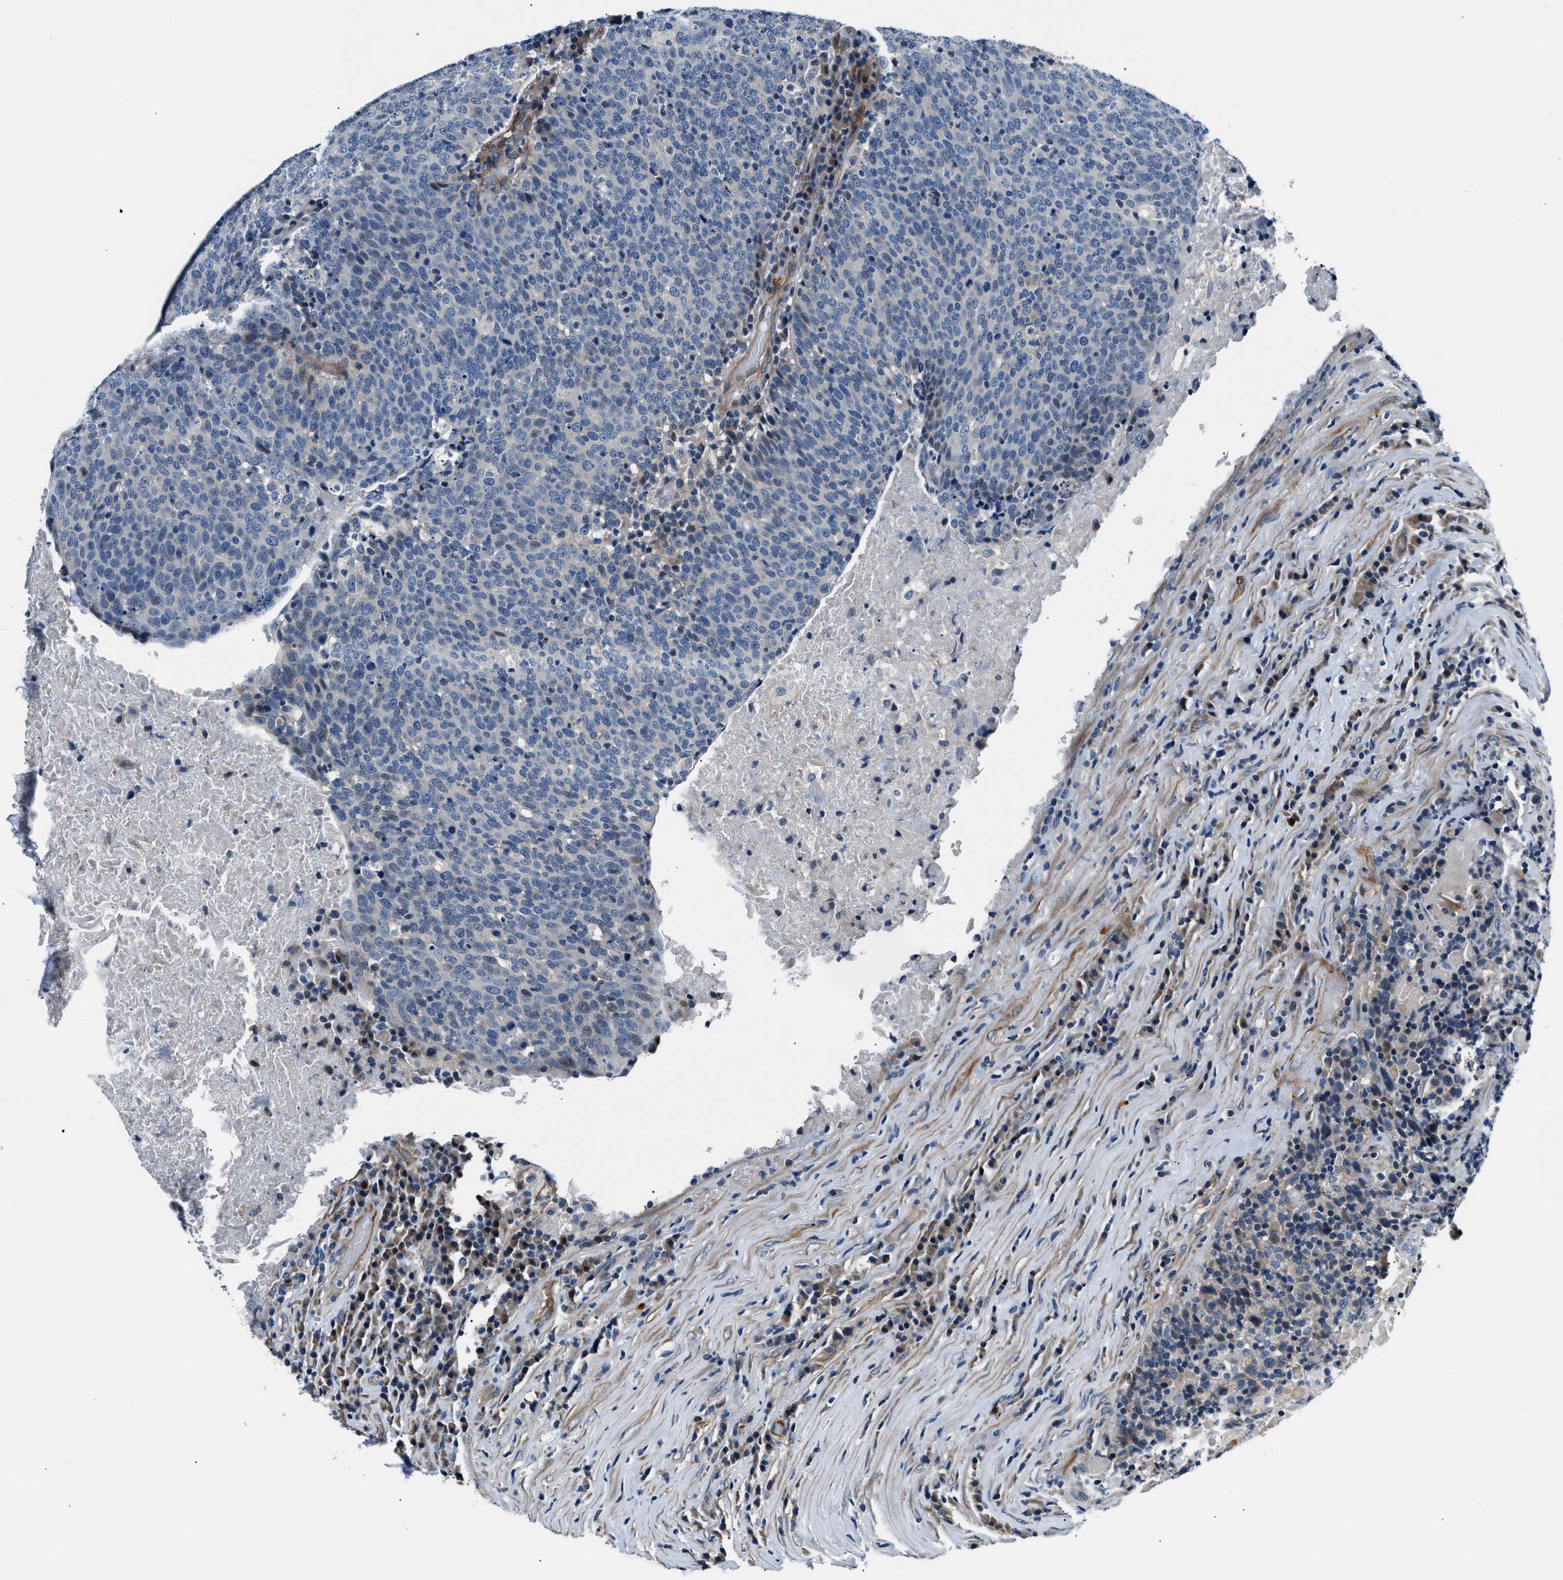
{"staining": {"intensity": "negative", "quantity": "none", "location": "none"}, "tissue": "head and neck cancer", "cell_type": "Tumor cells", "image_type": "cancer", "snomed": [{"axis": "morphology", "description": "Squamous cell carcinoma, NOS"}, {"axis": "morphology", "description": "Squamous cell carcinoma, metastatic, NOS"}, {"axis": "topography", "description": "Lymph node"}, {"axis": "topography", "description": "Head-Neck"}], "caption": "Head and neck cancer (metastatic squamous cell carcinoma) was stained to show a protein in brown. There is no significant staining in tumor cells. (DAB (3,3'-diaminobenzidine) immunohistochemistry, high magnification).", "gene": "MPDZ", "patient": {"sex": "male", "age": 62}}